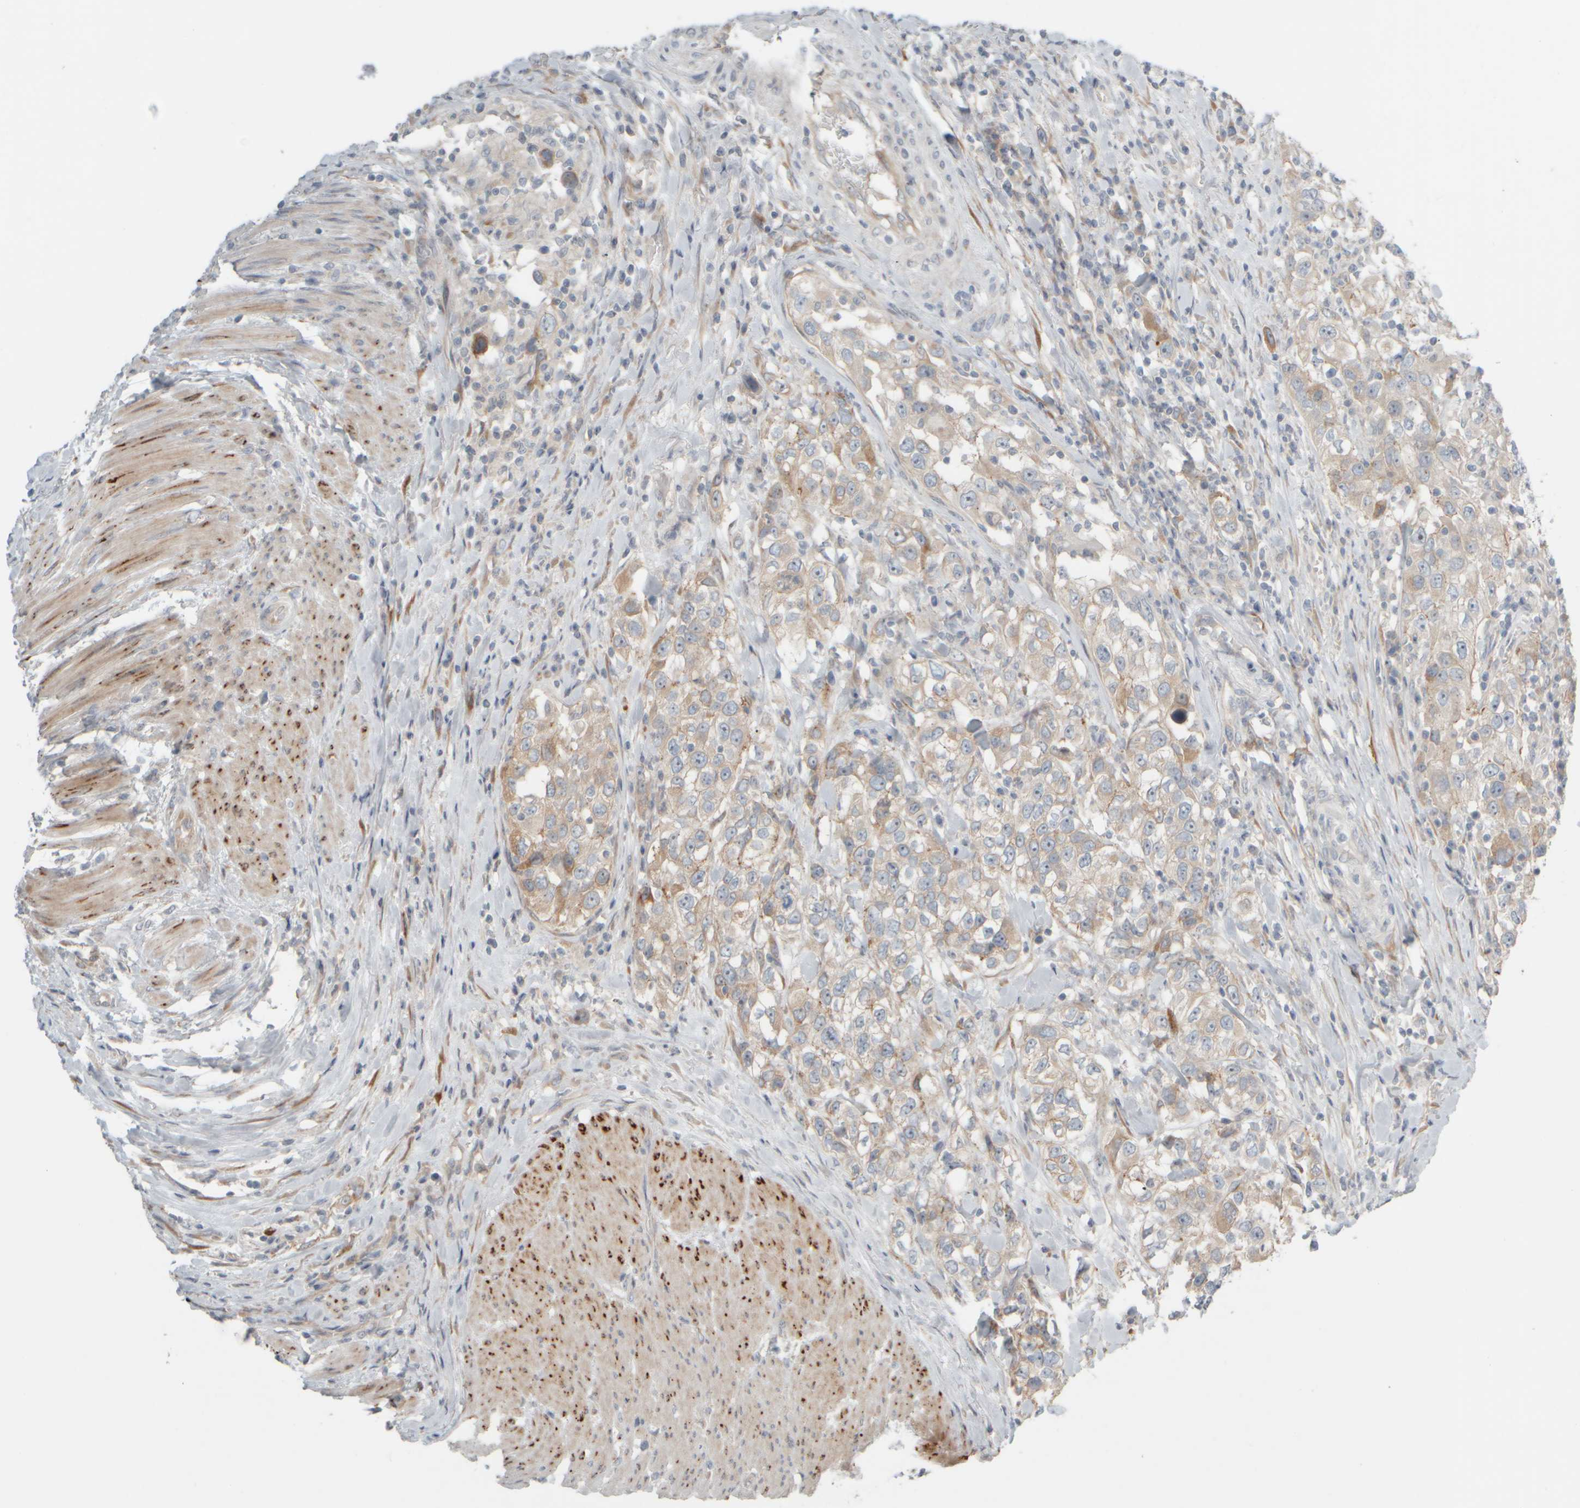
{"staining": {"intensity": "weak", "quantity": "25%-75%", "location": "cytoplasmic/membranous"}, "tissue": "urothelial cancer", "cell_type": "Tumor cells", "image_type": "cancer", "snomed": [{"axis": "morphology", "description": "Urothelial carcinoma, High grade"}, {"axis": "topography", "description": "Urinary bladder"}], "caption": "The photomicrograph exhibits a brown stain indicating the presence of a protein in the cytoplasmic/membranous of tumor cells in urothelial cancer. (DAB (3,3'-diaminobenzidine) IHC, brown staining for protein, blue staining for nuclei).", "gene": "HGS", "patient": {"sex": "female", "age": 80}}